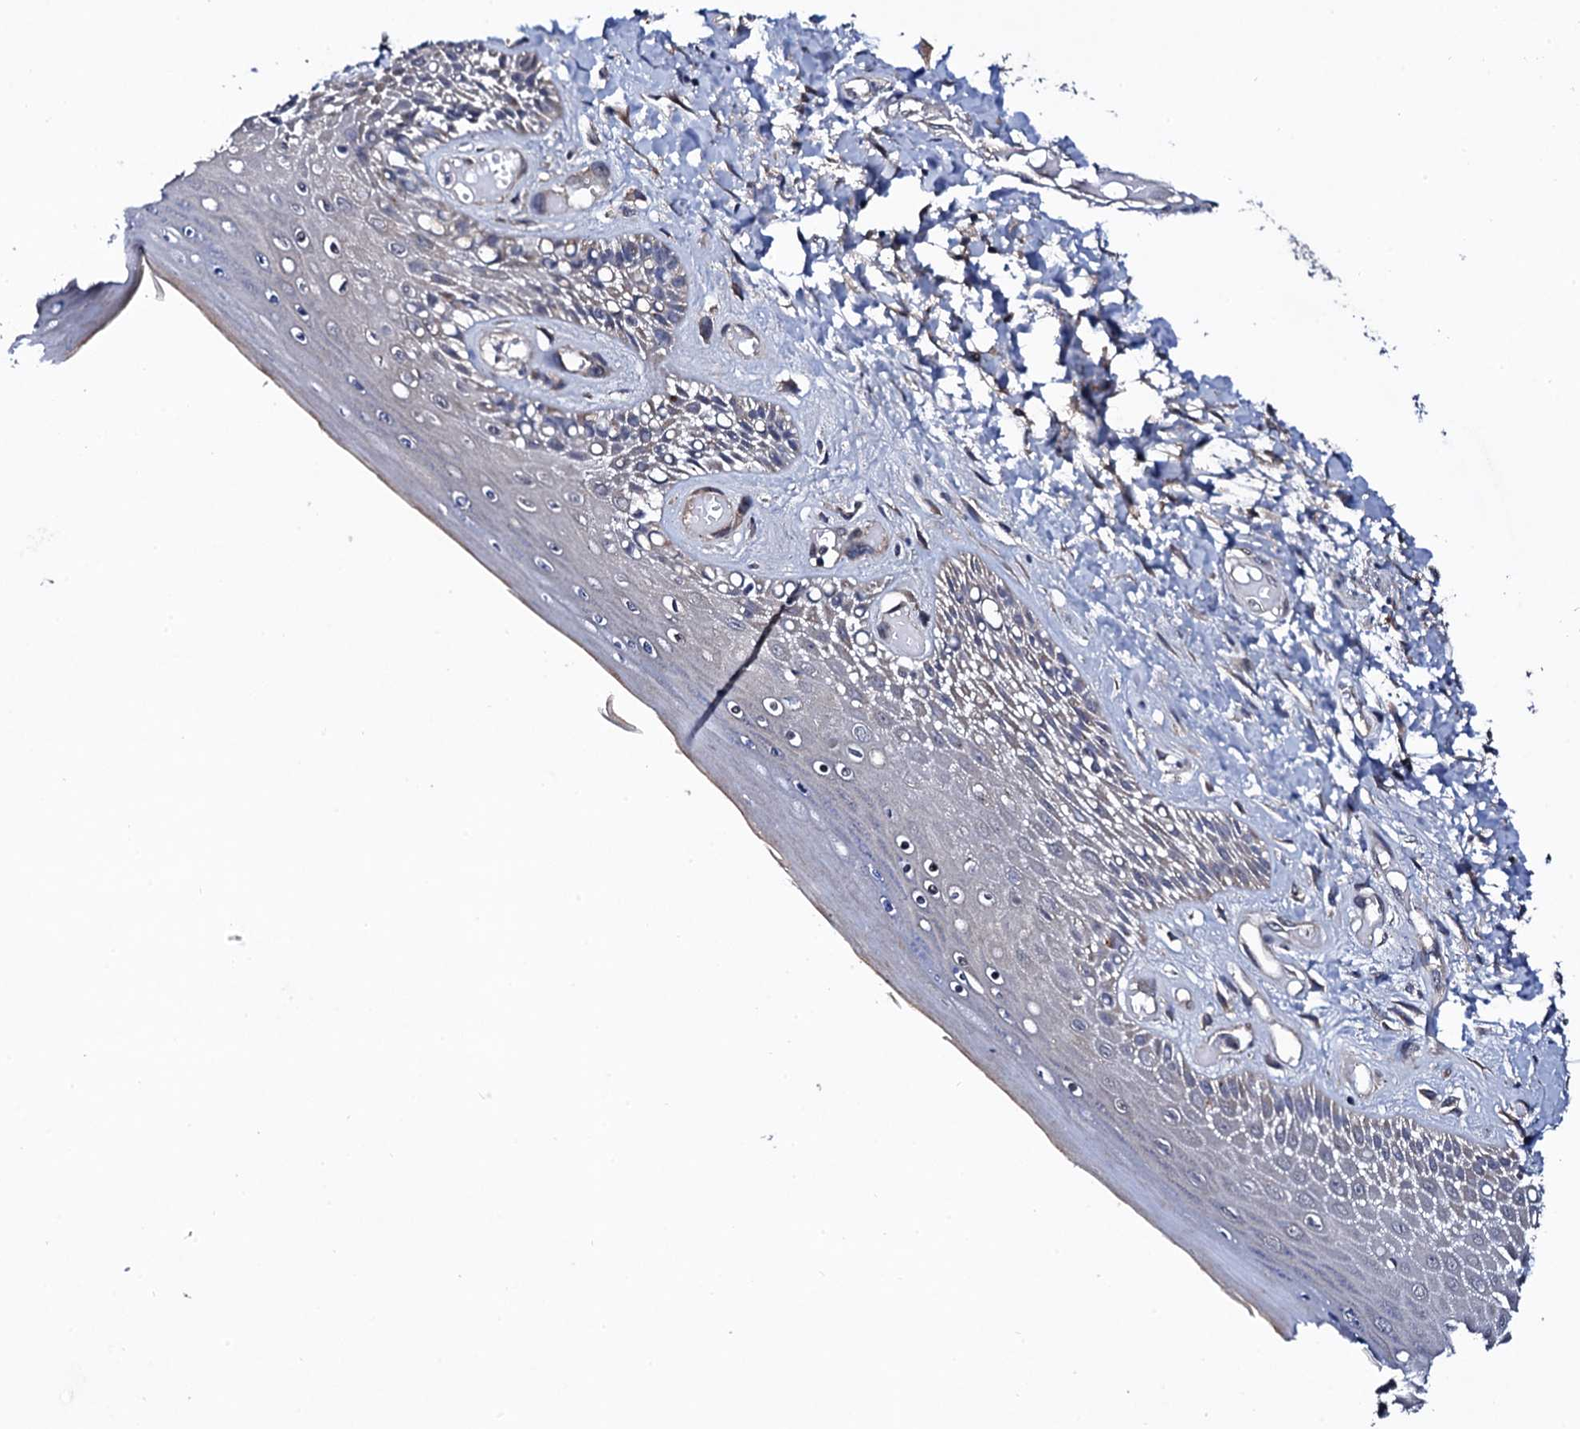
{"staining": {"intensity": "moderate", "quantity": "25%-75%", "location": "cytoplasmic/membranous"}, "tissue": "skin", "cell_type": "Epidermal cells", "image_type": "normal", "snomed": [{"axis": "morphology", "description": "Normal tissue, NOS"}, {"axis": "topography", "description": "Anal"}], "caption": "IHC photomicrograph of unremarkable skin: human skin stained using immunohistochemistry (IHC) demonstrates medium levels of moderate protein expression localized specifically in the cytoplasmic/membranous of epidermal cells, appearing as a cytoplasmic/membranous brown color.", "gene": "IP6K1", "patient": {"sex": "male", "age": 78}}